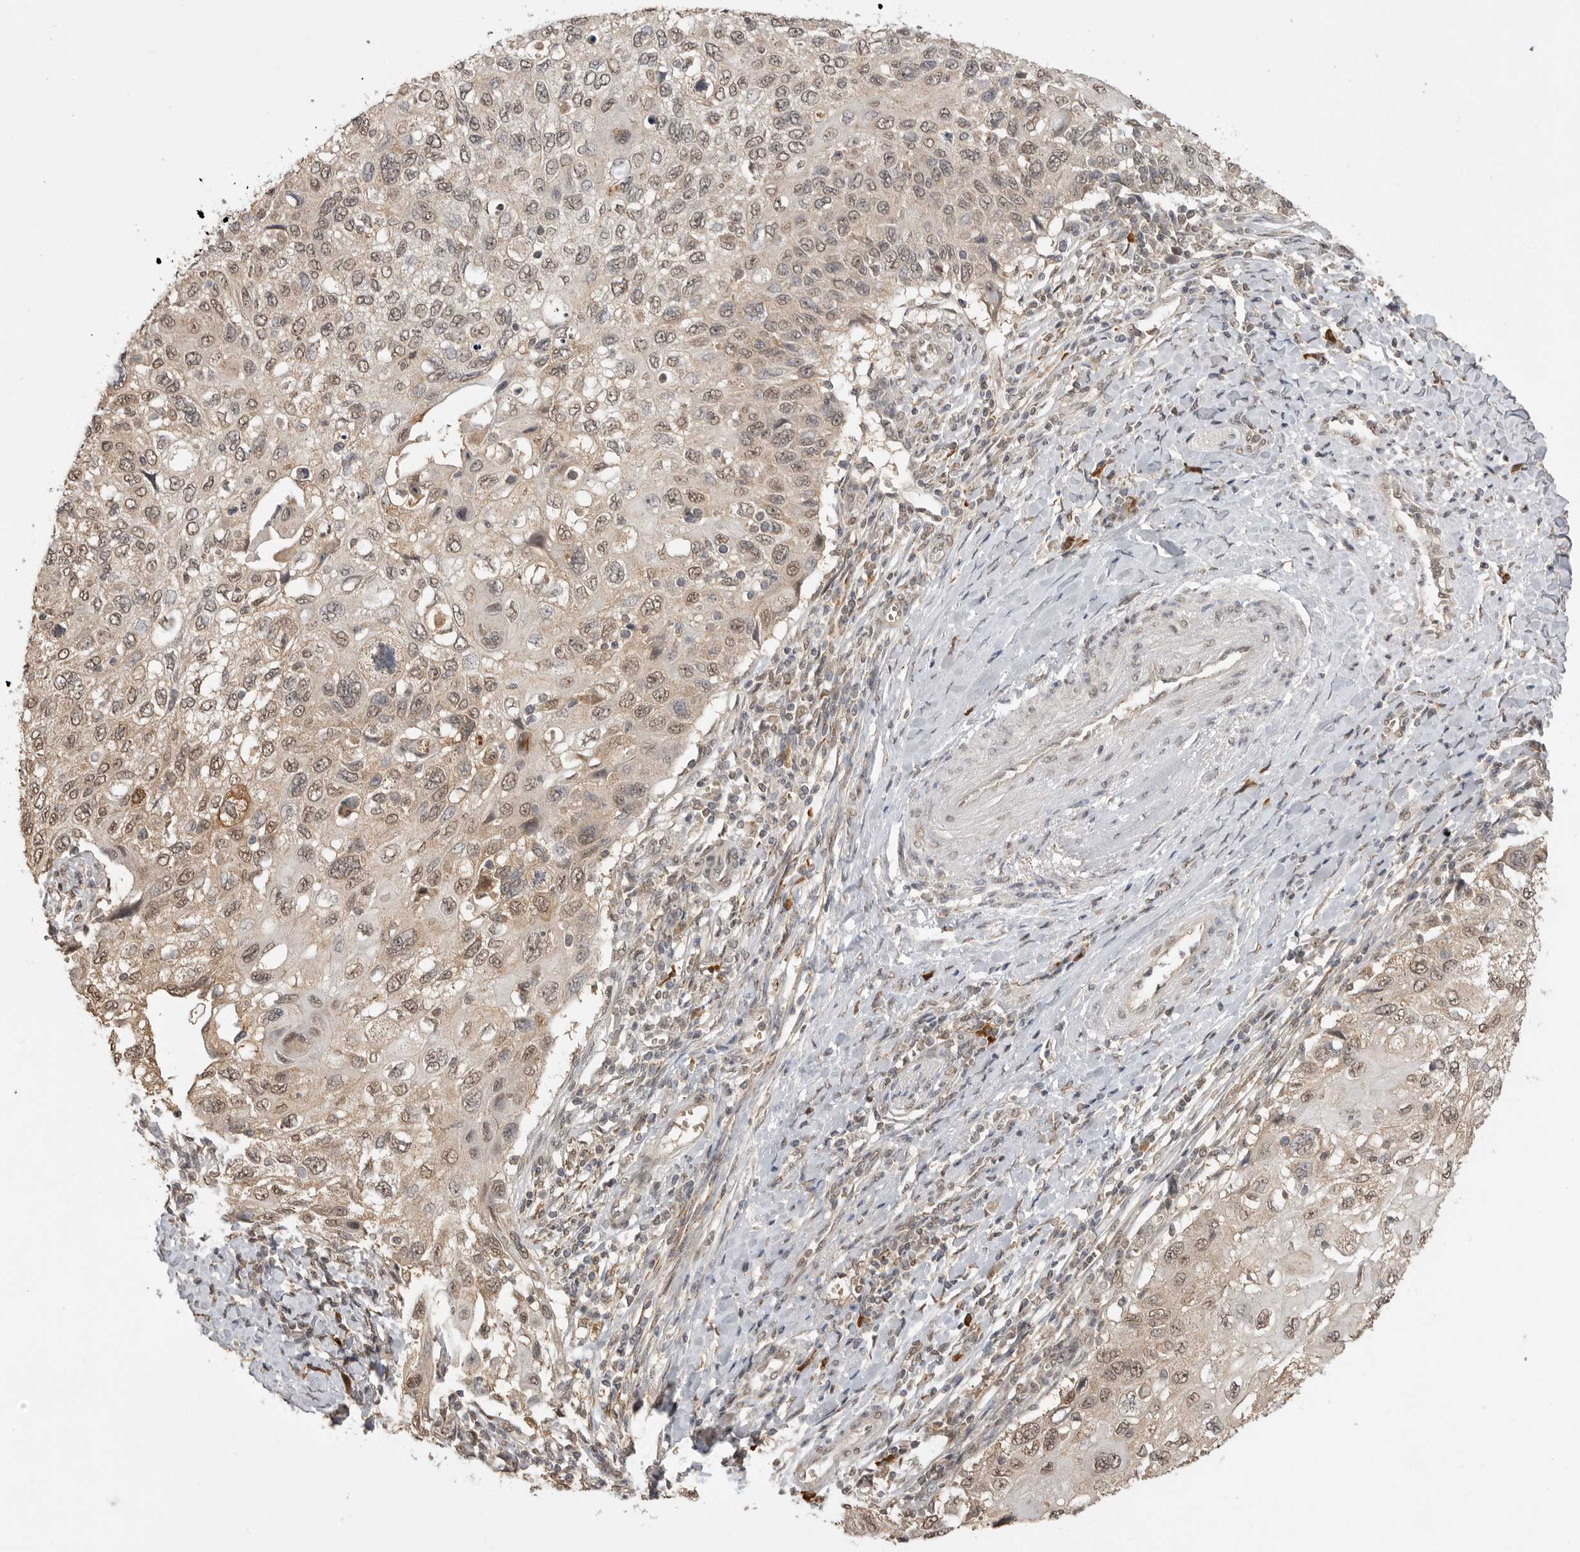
{"staining": {"intensity": "weak", "quantity": ">75%", "location": "nuclear"}, "tissue": "cervical cancer", "cell_type": "Tumor cells", "image_type": "cancer", "snomed": [{"axis": "morphology", "description": "Squamous cell carcinoma, NOS"}, {"axis": "topography", "description": "Cervix"}], "caption": "Tumor cells exhibit weak nuclear staining in approximately >75% of cells in squamous cell carcinoma (cervical).", "gene": "ASPSCR1", "patient": {"sex": "female", "age": 70}}